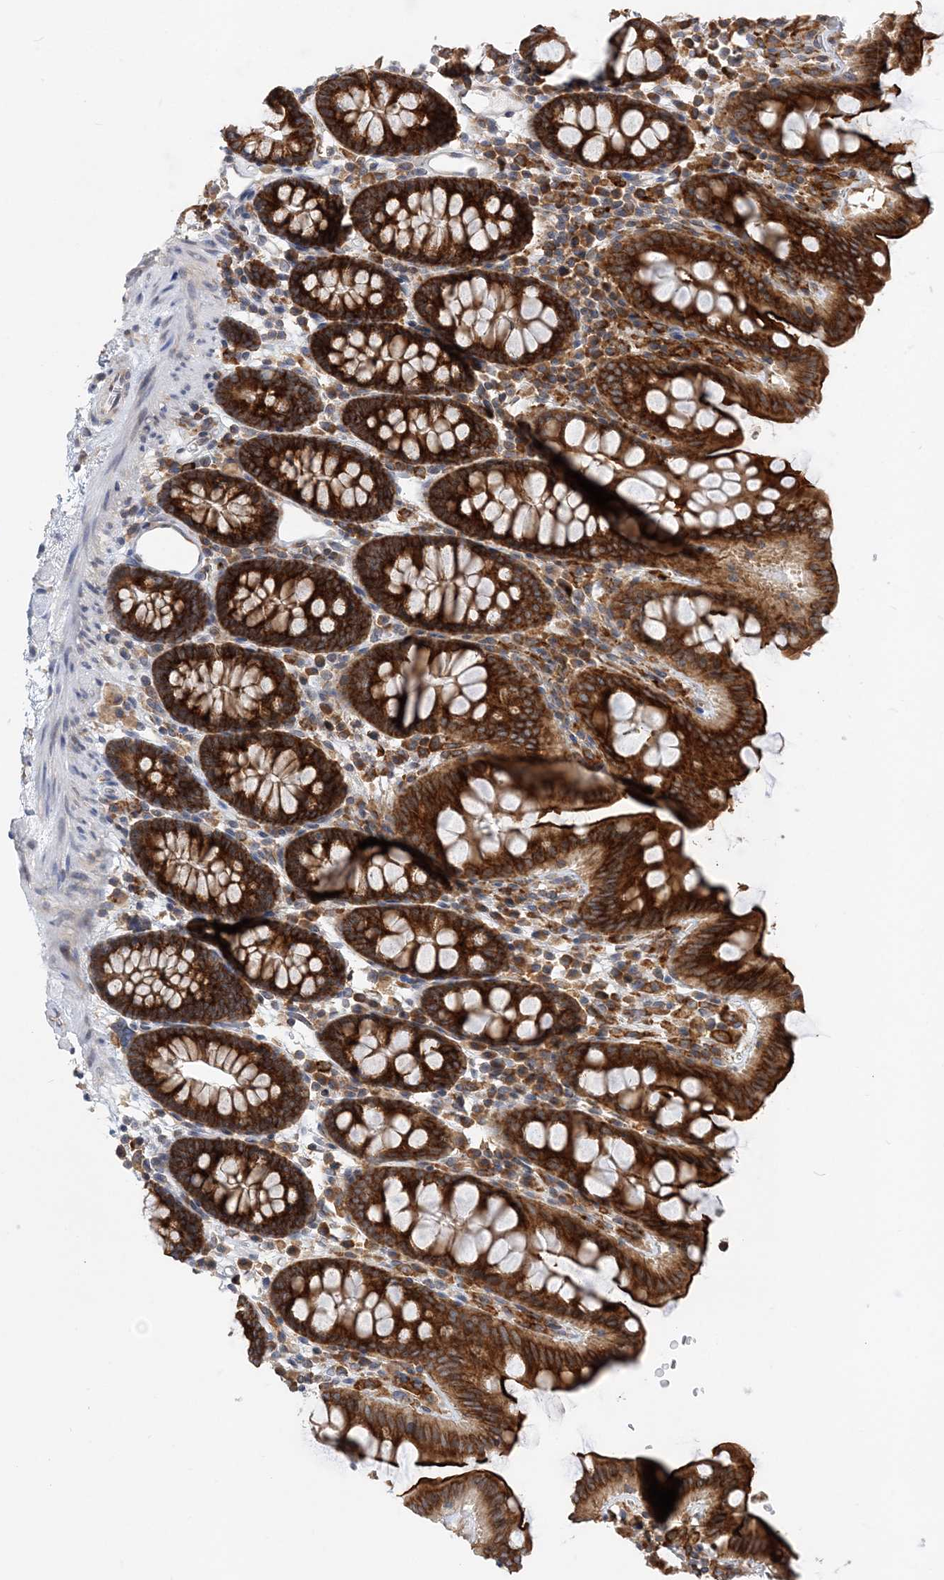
{"staining": {"intensity": "weak", "quantity": "25%-75%", "location": "cytoplasmic/membranous"}, "tissue": "colon", "cell_type": "Endothelial cells", "image_type": "normal", "snomed": [{"axis": "morphology", "description": "Normal tissue, NOS"}, {"axis": "topography", "description": "Colon"}], "caption": "The histopathology image displays staining of unremarkable colon, revealing weak cytoplasmic/membranous protein staining (brown color) within endothelial cells.", "gene": "LARP4B", "patient": {"sex": "male", "age": 75}}